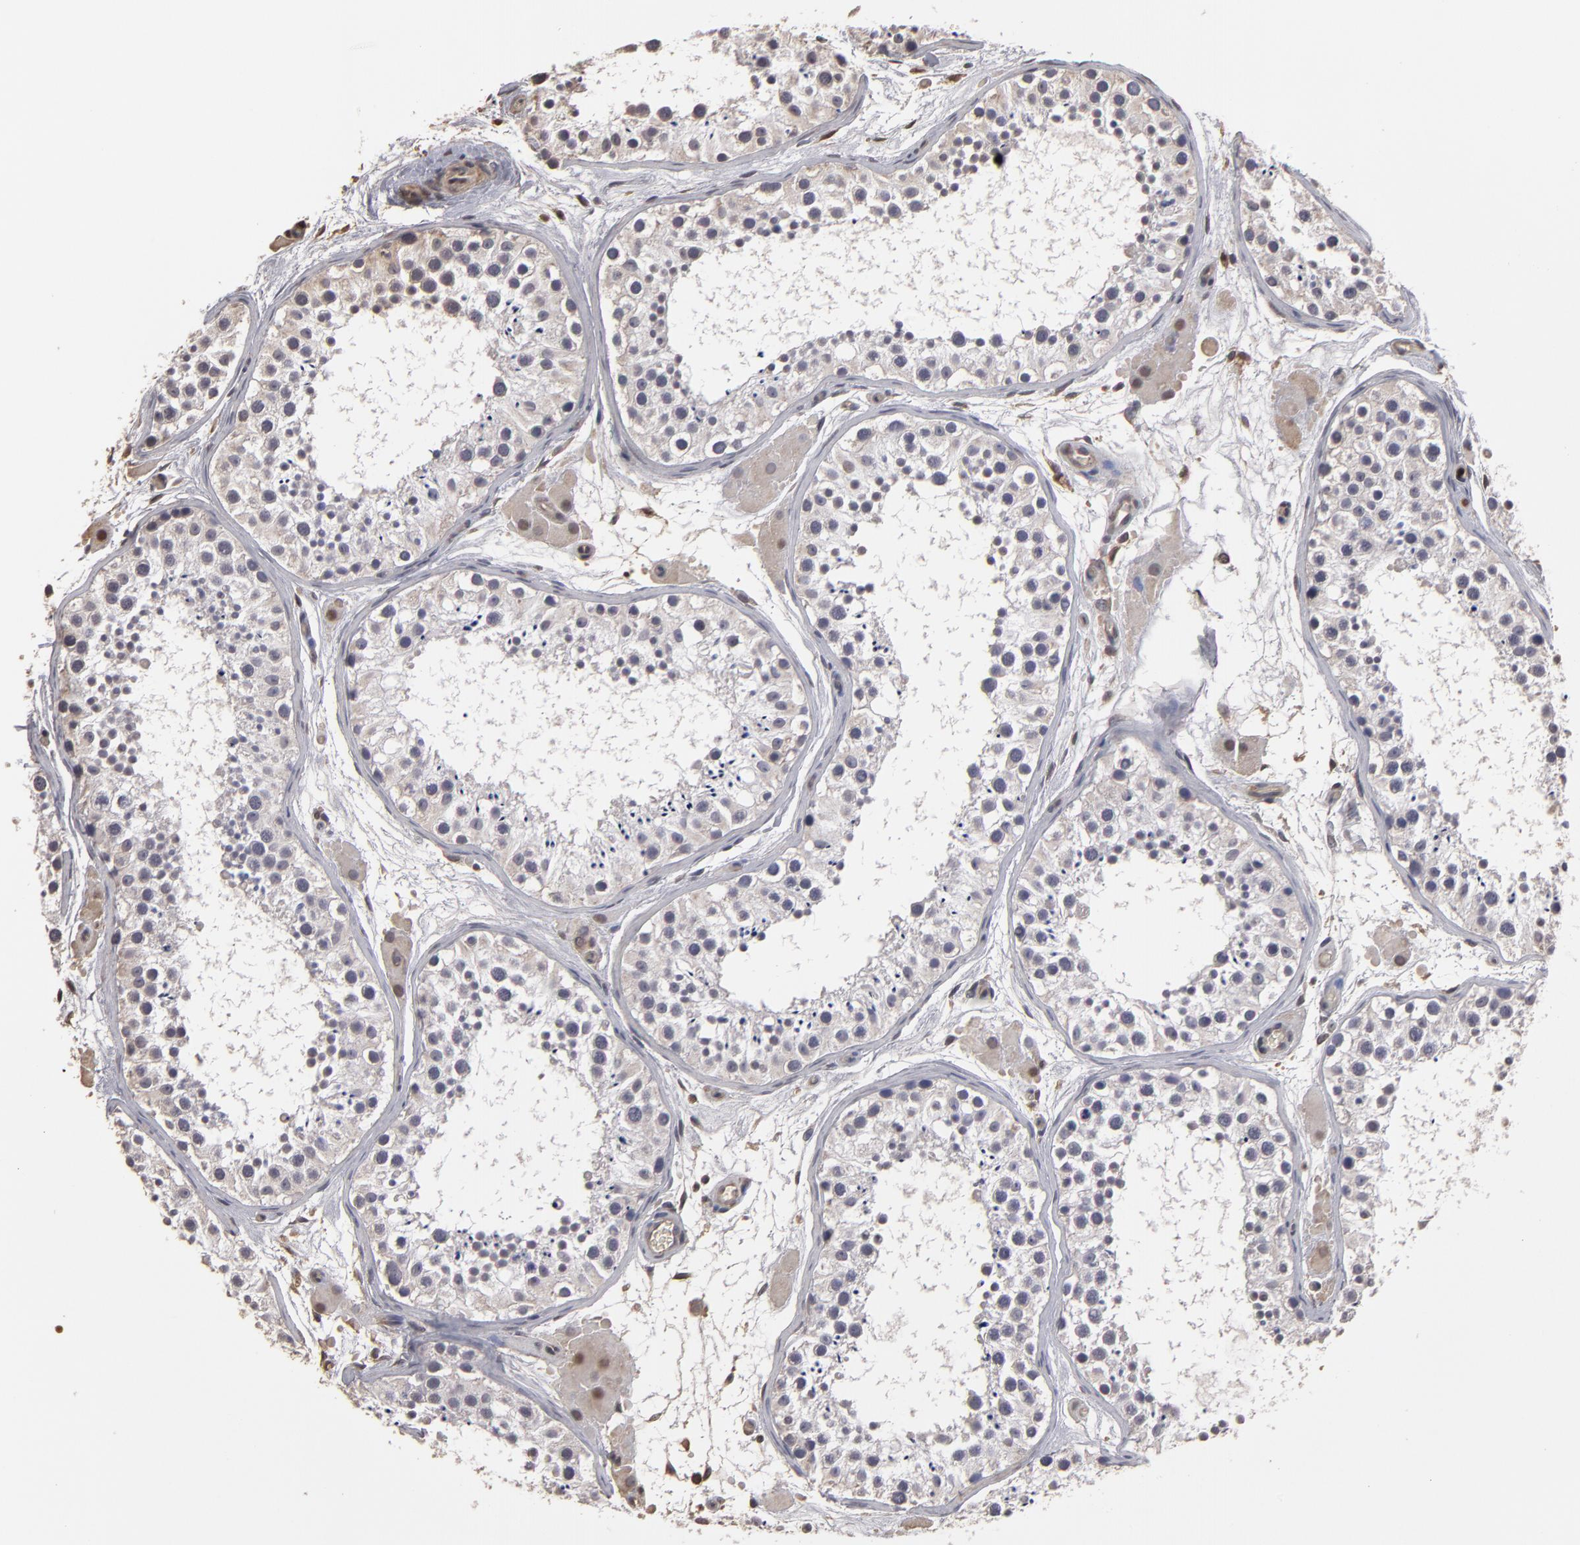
{"staining": {"intensity": "negative", "quantity": "none", "location": "none"}, "tissue": "testis", "cell_type": "Cells in seminiferous ducts", "image_type": "normal", "snomed": [{"axis": "morphology", "description": "Normal tissue, NOS"}, {"axis": "topography", "description": "Testis"}], "caption": "Immunohistochemical staining of unremarkable testis exhibits no significant staining in cells in seminiferous ducts.", "gene": "RO60", "patient": {"sex": "male", "age": 29}}